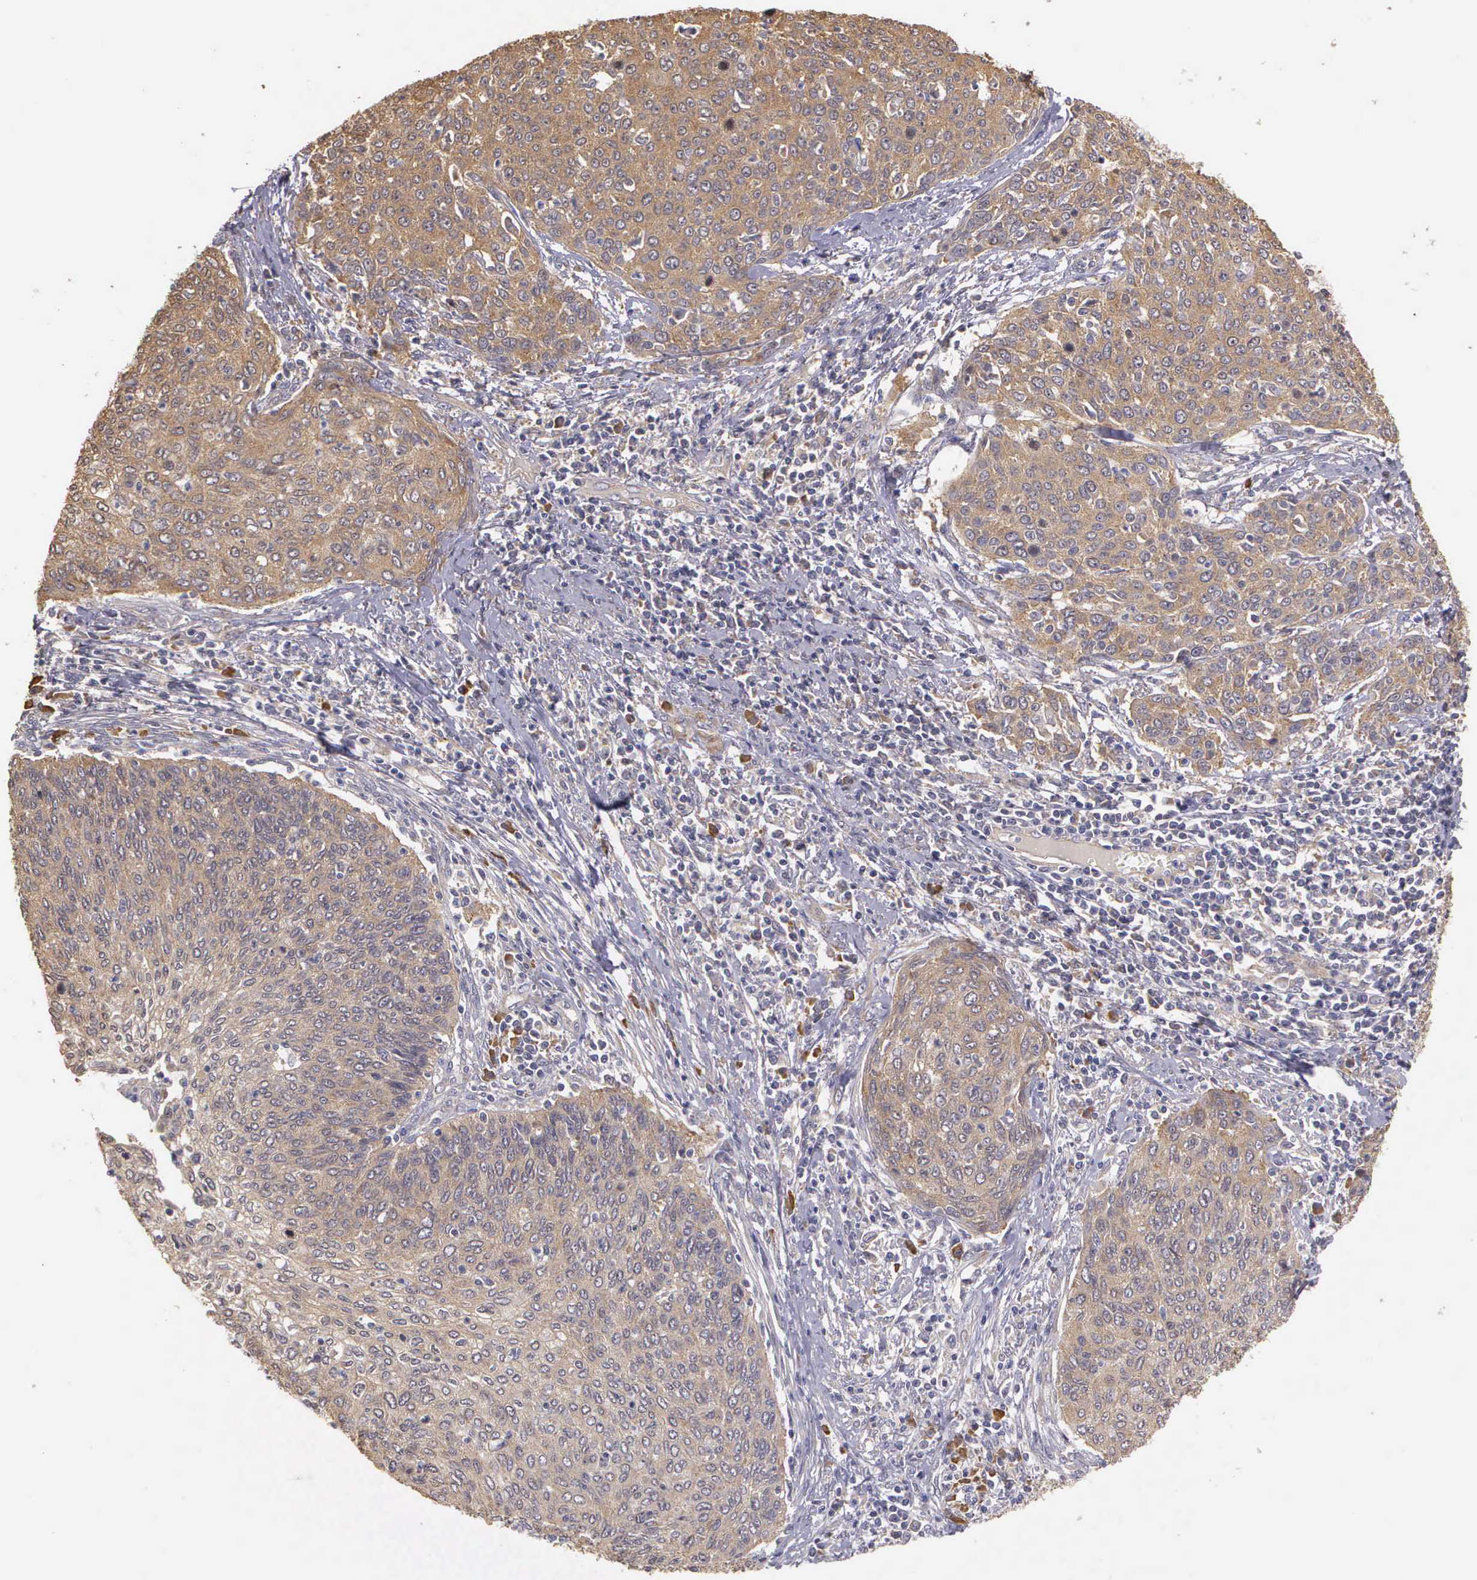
{"staining": {"intensity": "strong", "quantity": ">75%", "location": "cytoplasmic/membranous"}, "tissue": "cervical cancer", "cell_type": "Tumor cells", "image_type": "cancer", "snomed": [{"axis": "morphology", "description": "Squamous cell carcinoma, NOS"}, {"axis": "topography", "description": "Cervix"}], "caption": "There is high levels of strong cytoplasmic/membranous positivity in tumor cells of squamous cell carcinoma (cervical), as demonstrated by immunohistochemical staining (brown color).", "gene": "EIF5", "patient": {"sex": "female", "age": 38}}